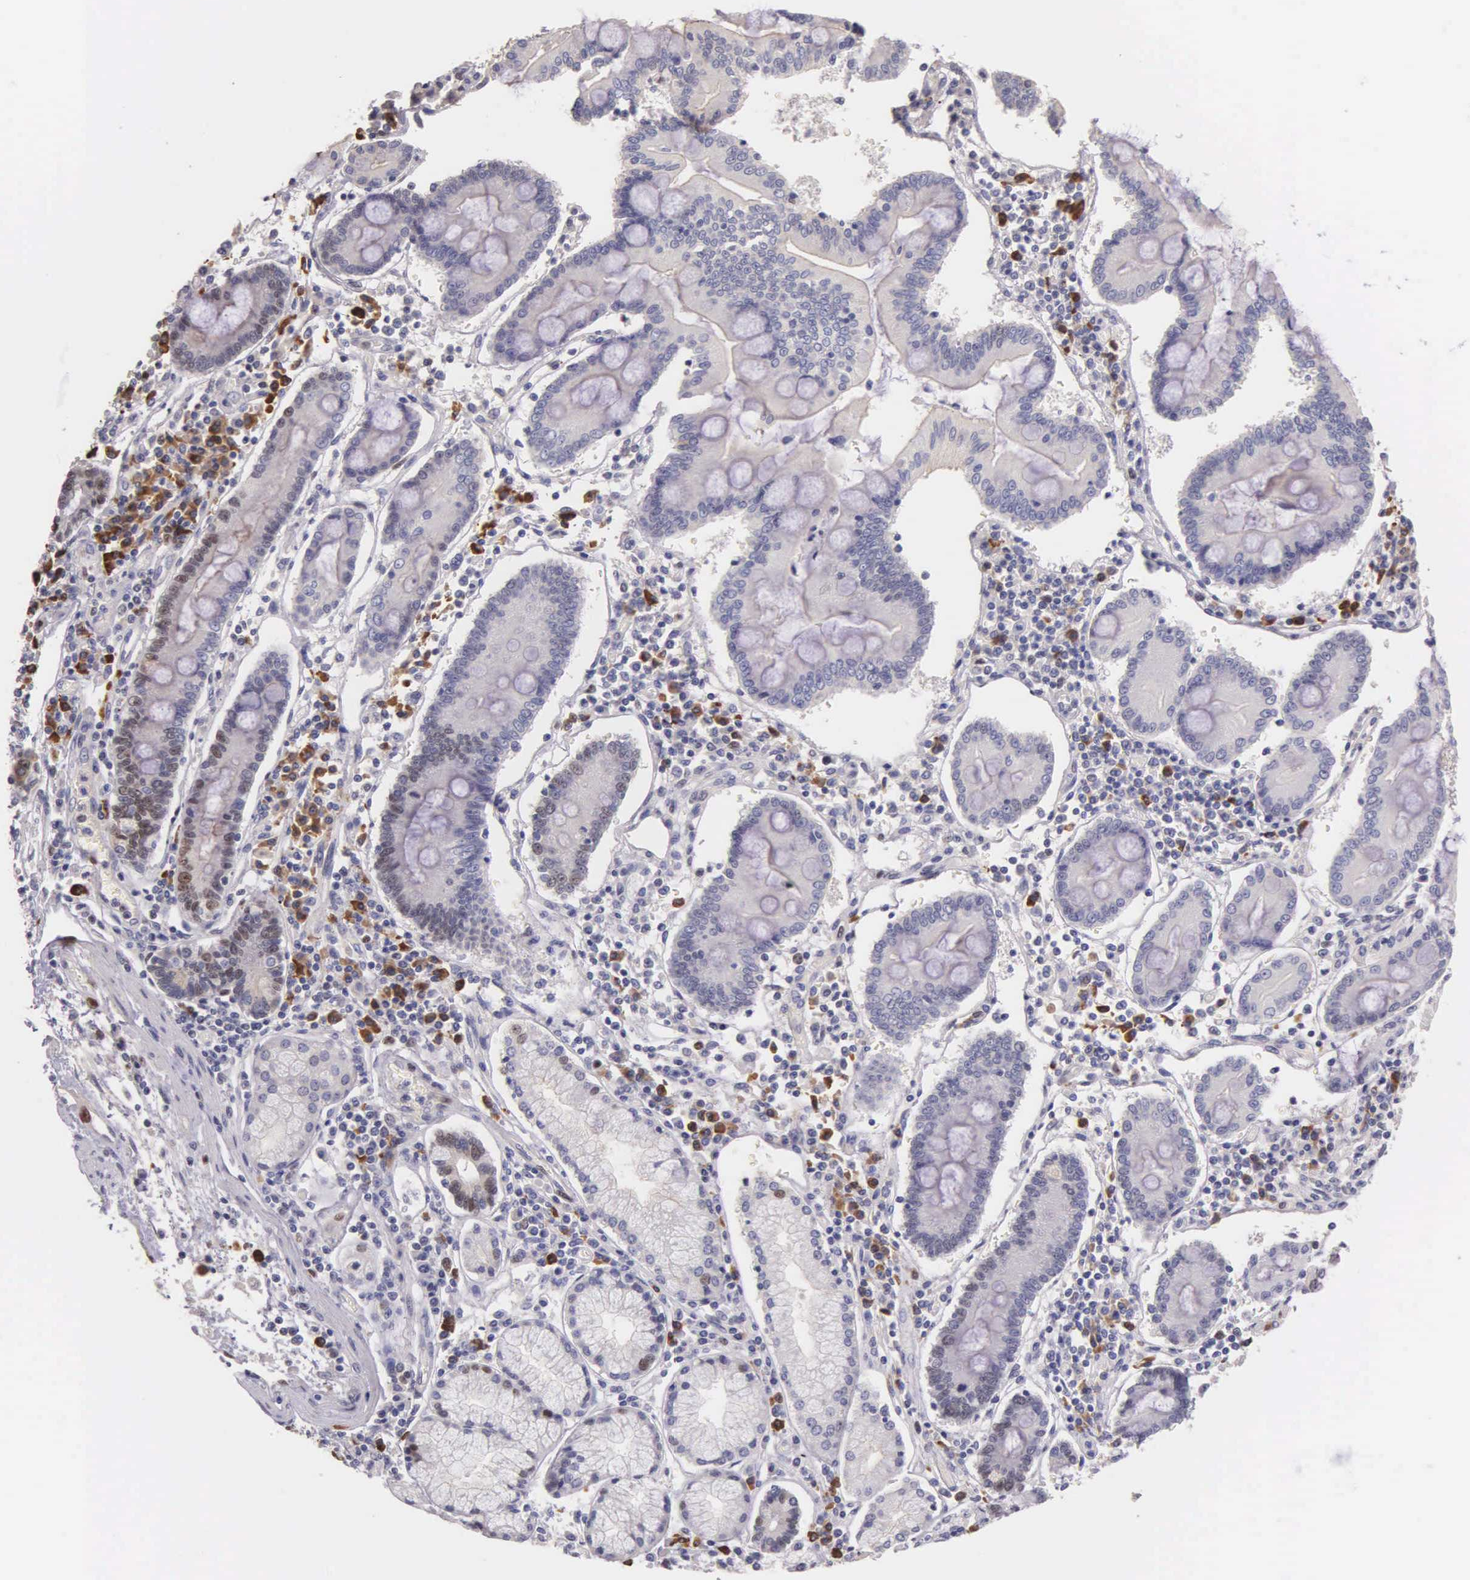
{"staining": {"intensity": "weak", "quantity": "<25%", "location": "nuclear"}, "tissue": "pancreatic cancer", "cell_type": "Tumor cells", "image_type": "cancer", "snomed": [{"axis": "morphology", "description": "Adenocarcinoma, NOS"}, {"axis": "topography", "description": "Pancreas"}], "caption": "Tumor cells are negative for brown protein staining in pancreatic cancer. (IHC, brightfield microscopy, high magnification).", "gene": "MCM5", "patient": {"sex": "female", "age": 57}}